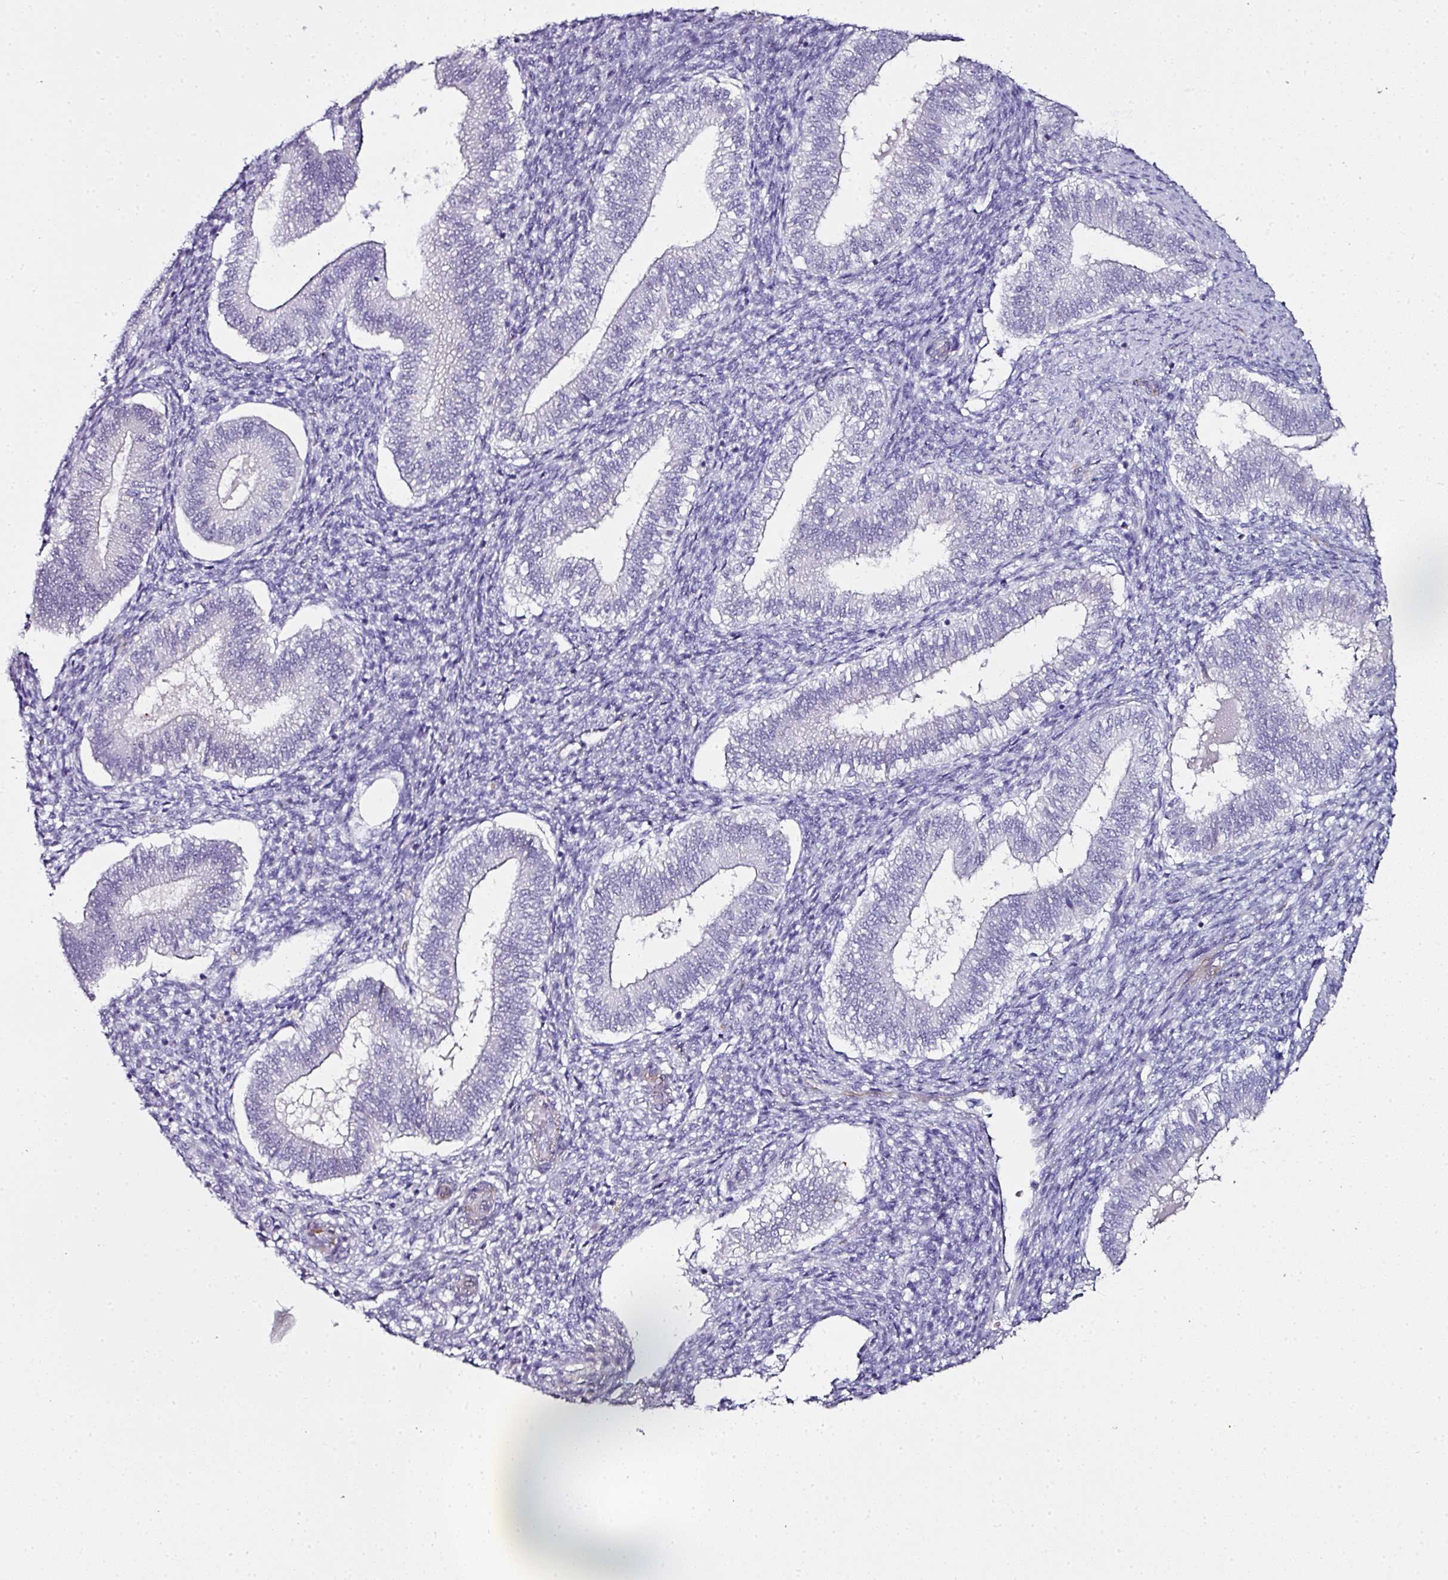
{"staining": {"intensity": "negative", "quantity": "none", "location": "none"}, "tissue": "endometrium", "cell_type": "Cells in endometrial stroma", "image_type": "normal", "snomed": [{"axis": "morphology", "description": "Normal tissue, NOS"}, {"axis": "topography", "description": "Endometrium"}], "caption": "This is an IHC image of benign endometrium. There is no staining in cells in endometrial stroma.", "gene": "TMPRSS9", "patient": {"sex": "female", "age": 25}}